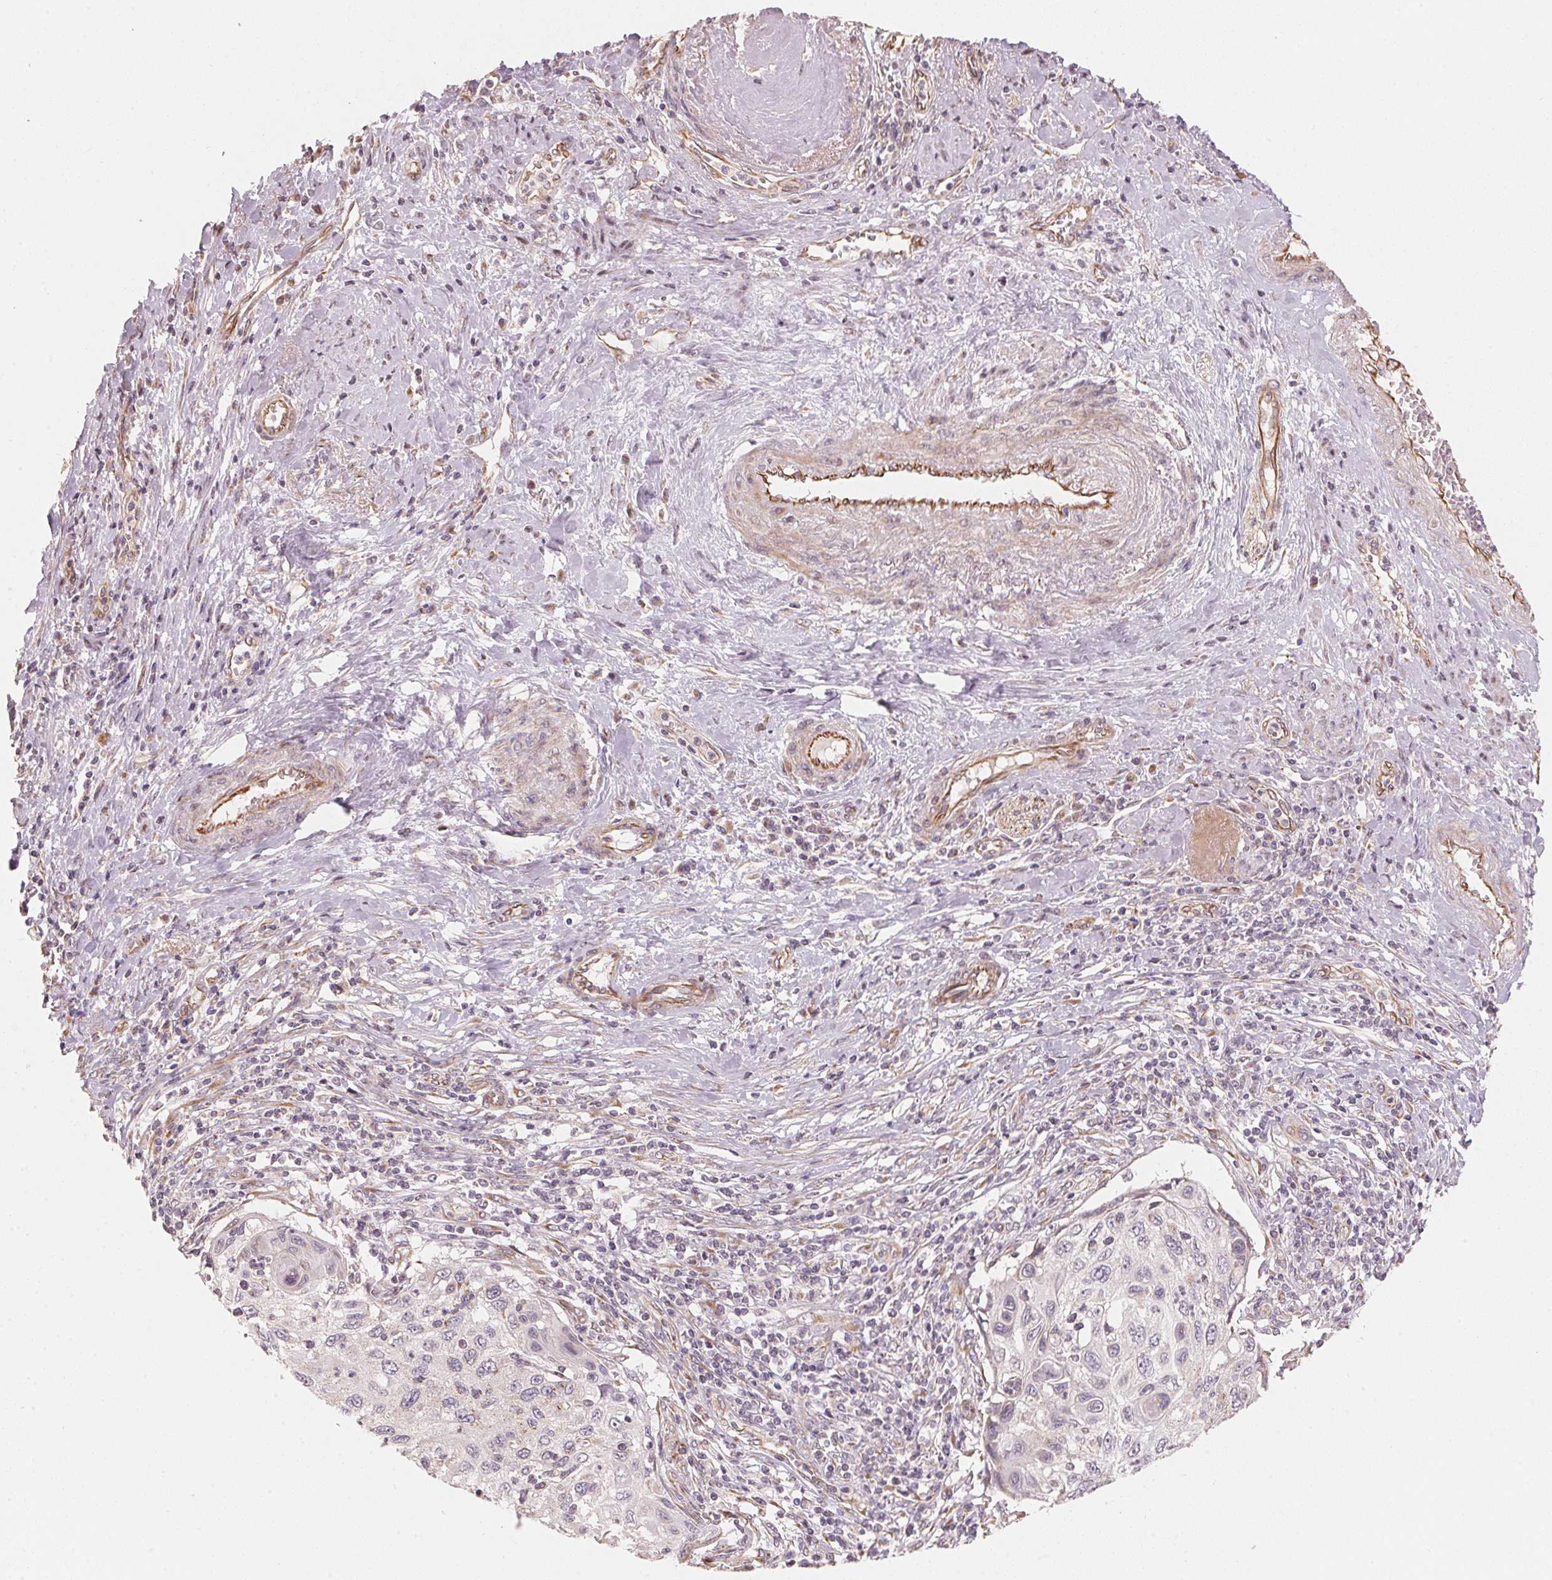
{"staining": {"intensity": "negative", "quantity": "none", "location": "none"}, "tissue": "cervical cancer", "cell_type": "Tumor cells", "image_type": "cancer", "snomed": [{"axis": "morphology", "description": "Squamous cell carcinoma, NOS"}, {"axis": "topography", "description": "Cervix"}], "caption": "Immunohistochemistry histopathology image of neoplastic tissue: cervical squamous cell carcinoma stained with DAB (3,3'-diaminobenzidine) reveals no significant protein staining in tumor cells.", "gene": "TSPAN12", "patient": {"sex": "female", "age": 70}}